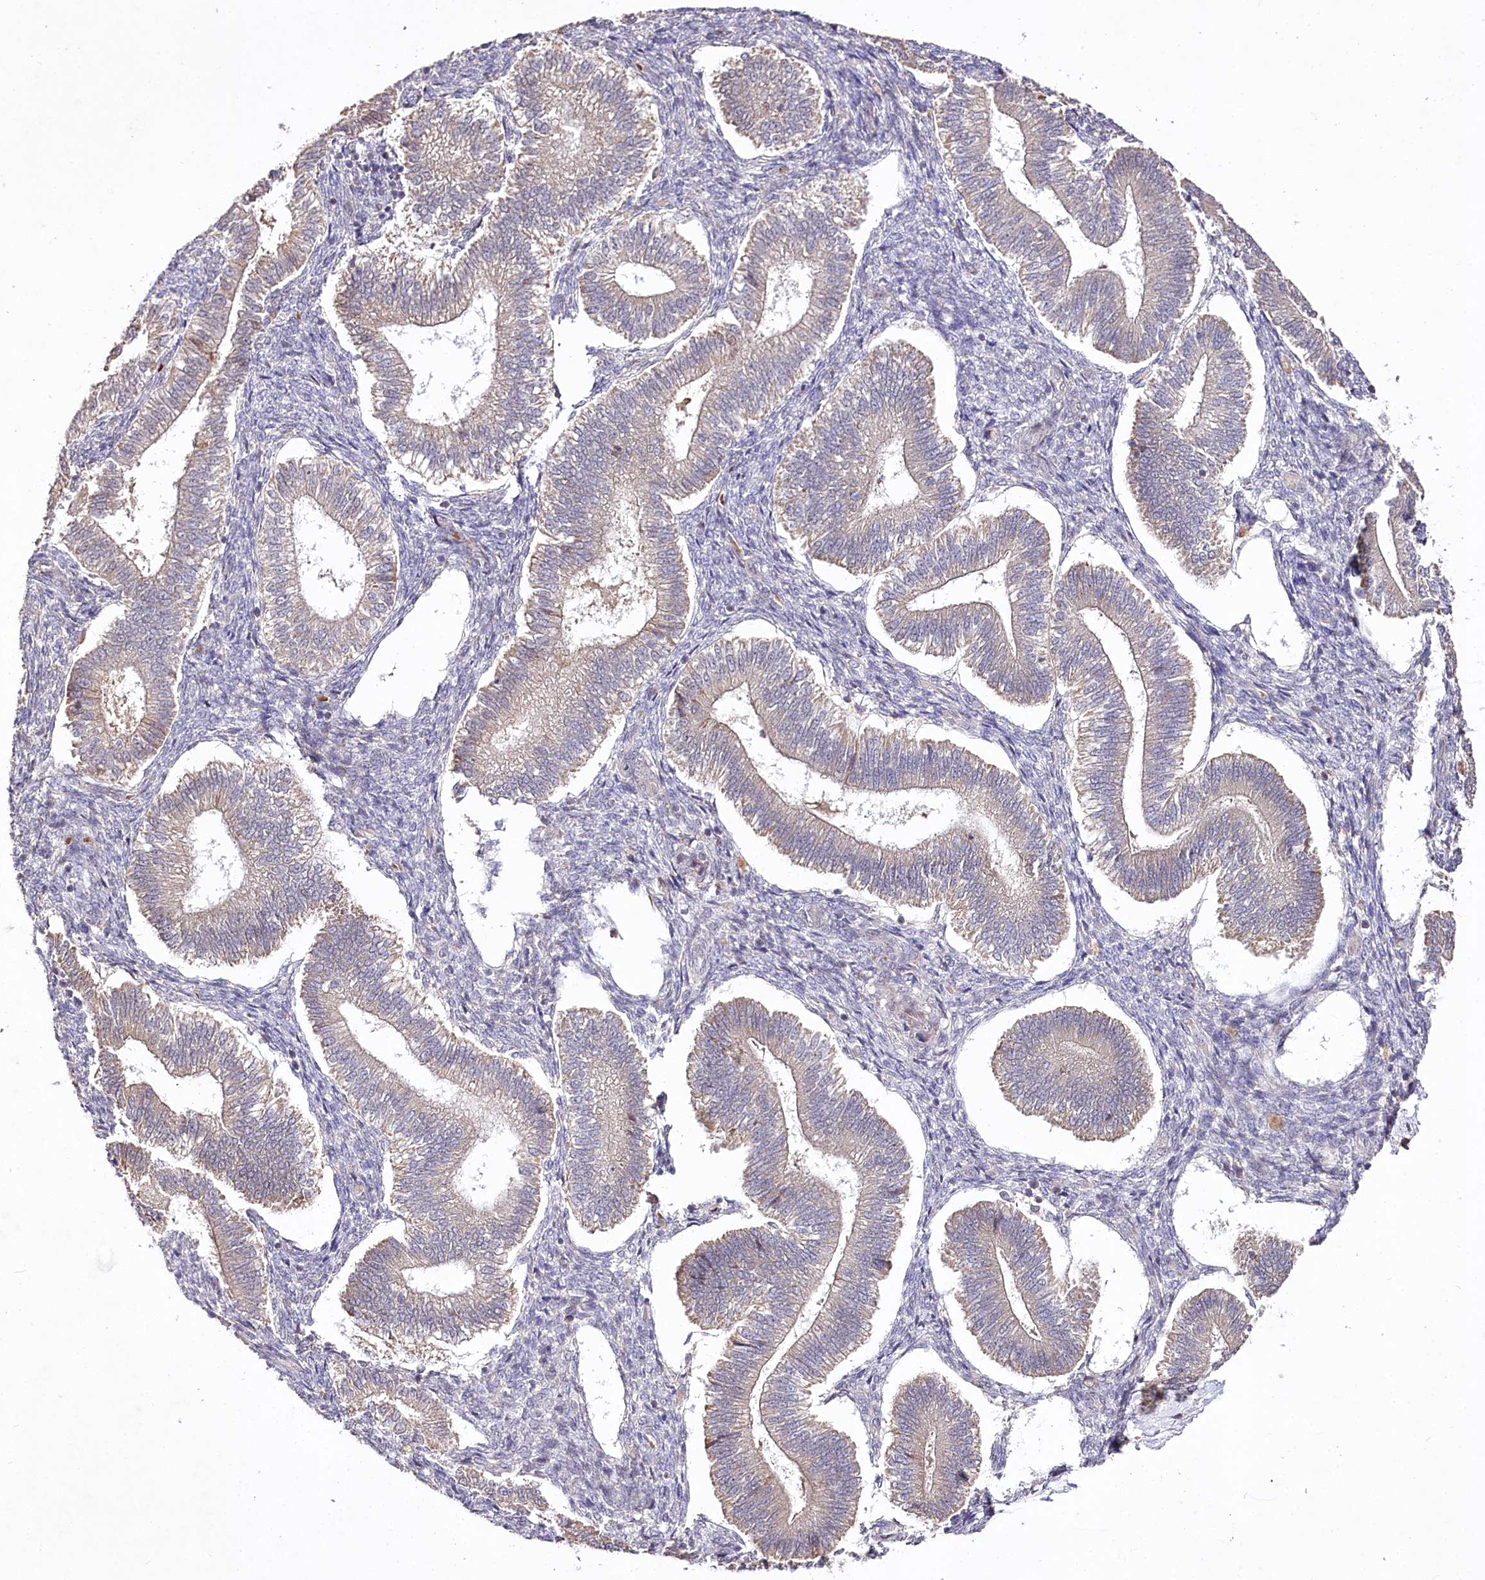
{"staining": {"intensity": "moderate", "quantity": "<25%", "location": "nuclear"}, "tissue": "endometrium", "cell_type": "Cells in endometrial stroma", "image_type": "normal", "snomed": [{"axis": "morphology", "description": "Normal tissue, NOS"}, {"axis": "topography", "description": "Endometrium"}], "caption": "Protein expression analysis of normal human endometrium reveals moderate nuclear expression in about <25% of cells in endometrial stroma.", "gene": "DMP1", "patient": {"sex": "female", "age": 25}}